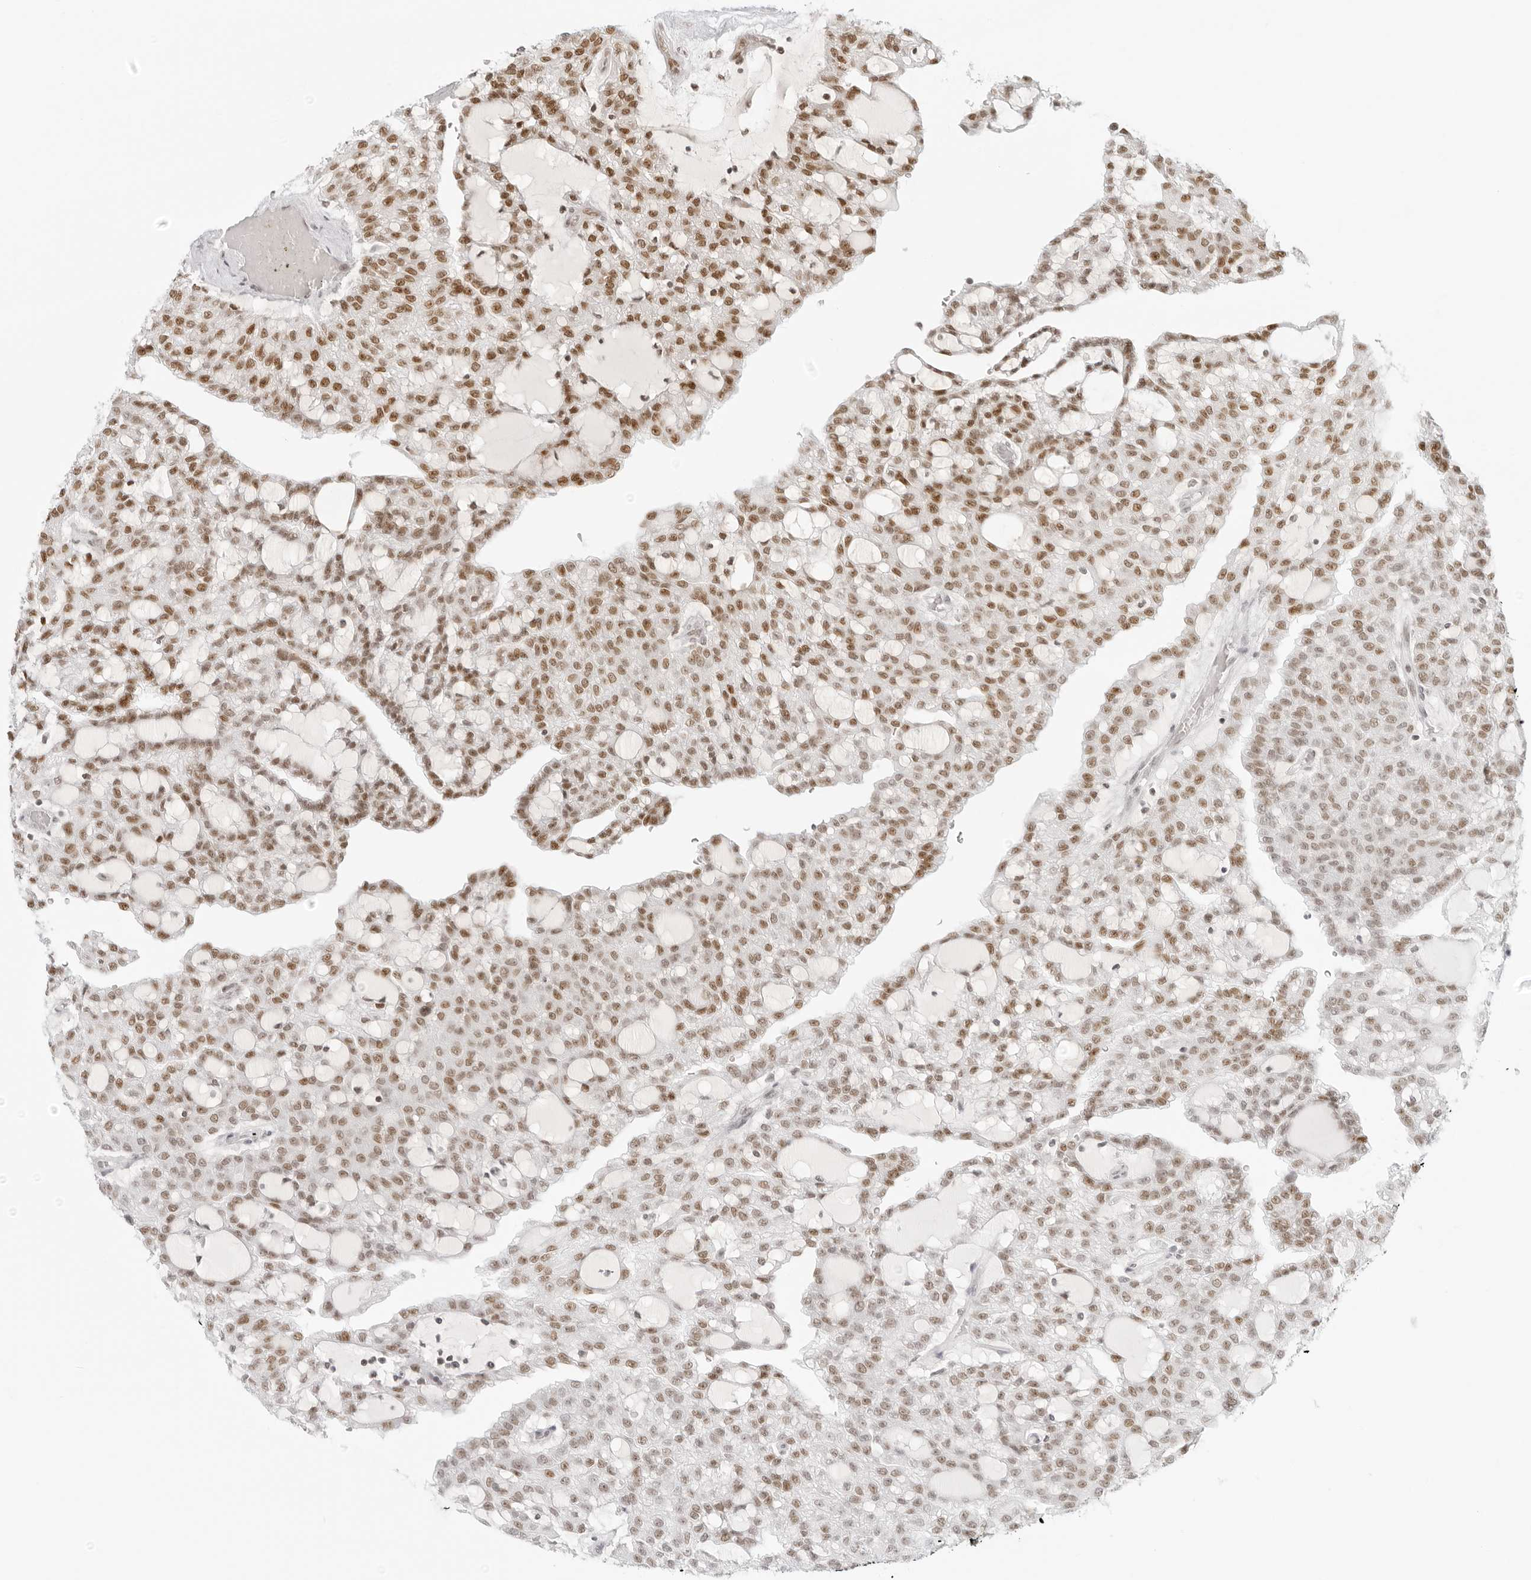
{"staining": {"intensity": "moderate", "quantity": ">75%", "location": "nuclear"}, "tissue": "renal cancer", "cell_type": "Tumor cells", "image_type": "cancer", "snomed": [{"axis": "morphology", "description": "Adenocarcinoma, NOS"}, {"axis": "topography", "description": "Kidney"}], "caption": "Adenocarcinoma (renal) stained with immunohistochemistry (IHC) displays moderate nuclear staining in about >75% of tumor cells. The staining was performed using DAB (3,3'-diaminobenzidine) to visualize the protein expression in brown, while the nuclei were stained in blue with hematoxylin (Magnification: 20x).", "gene": "RCC1", "patient": {"sex": "male", "age": 63}}